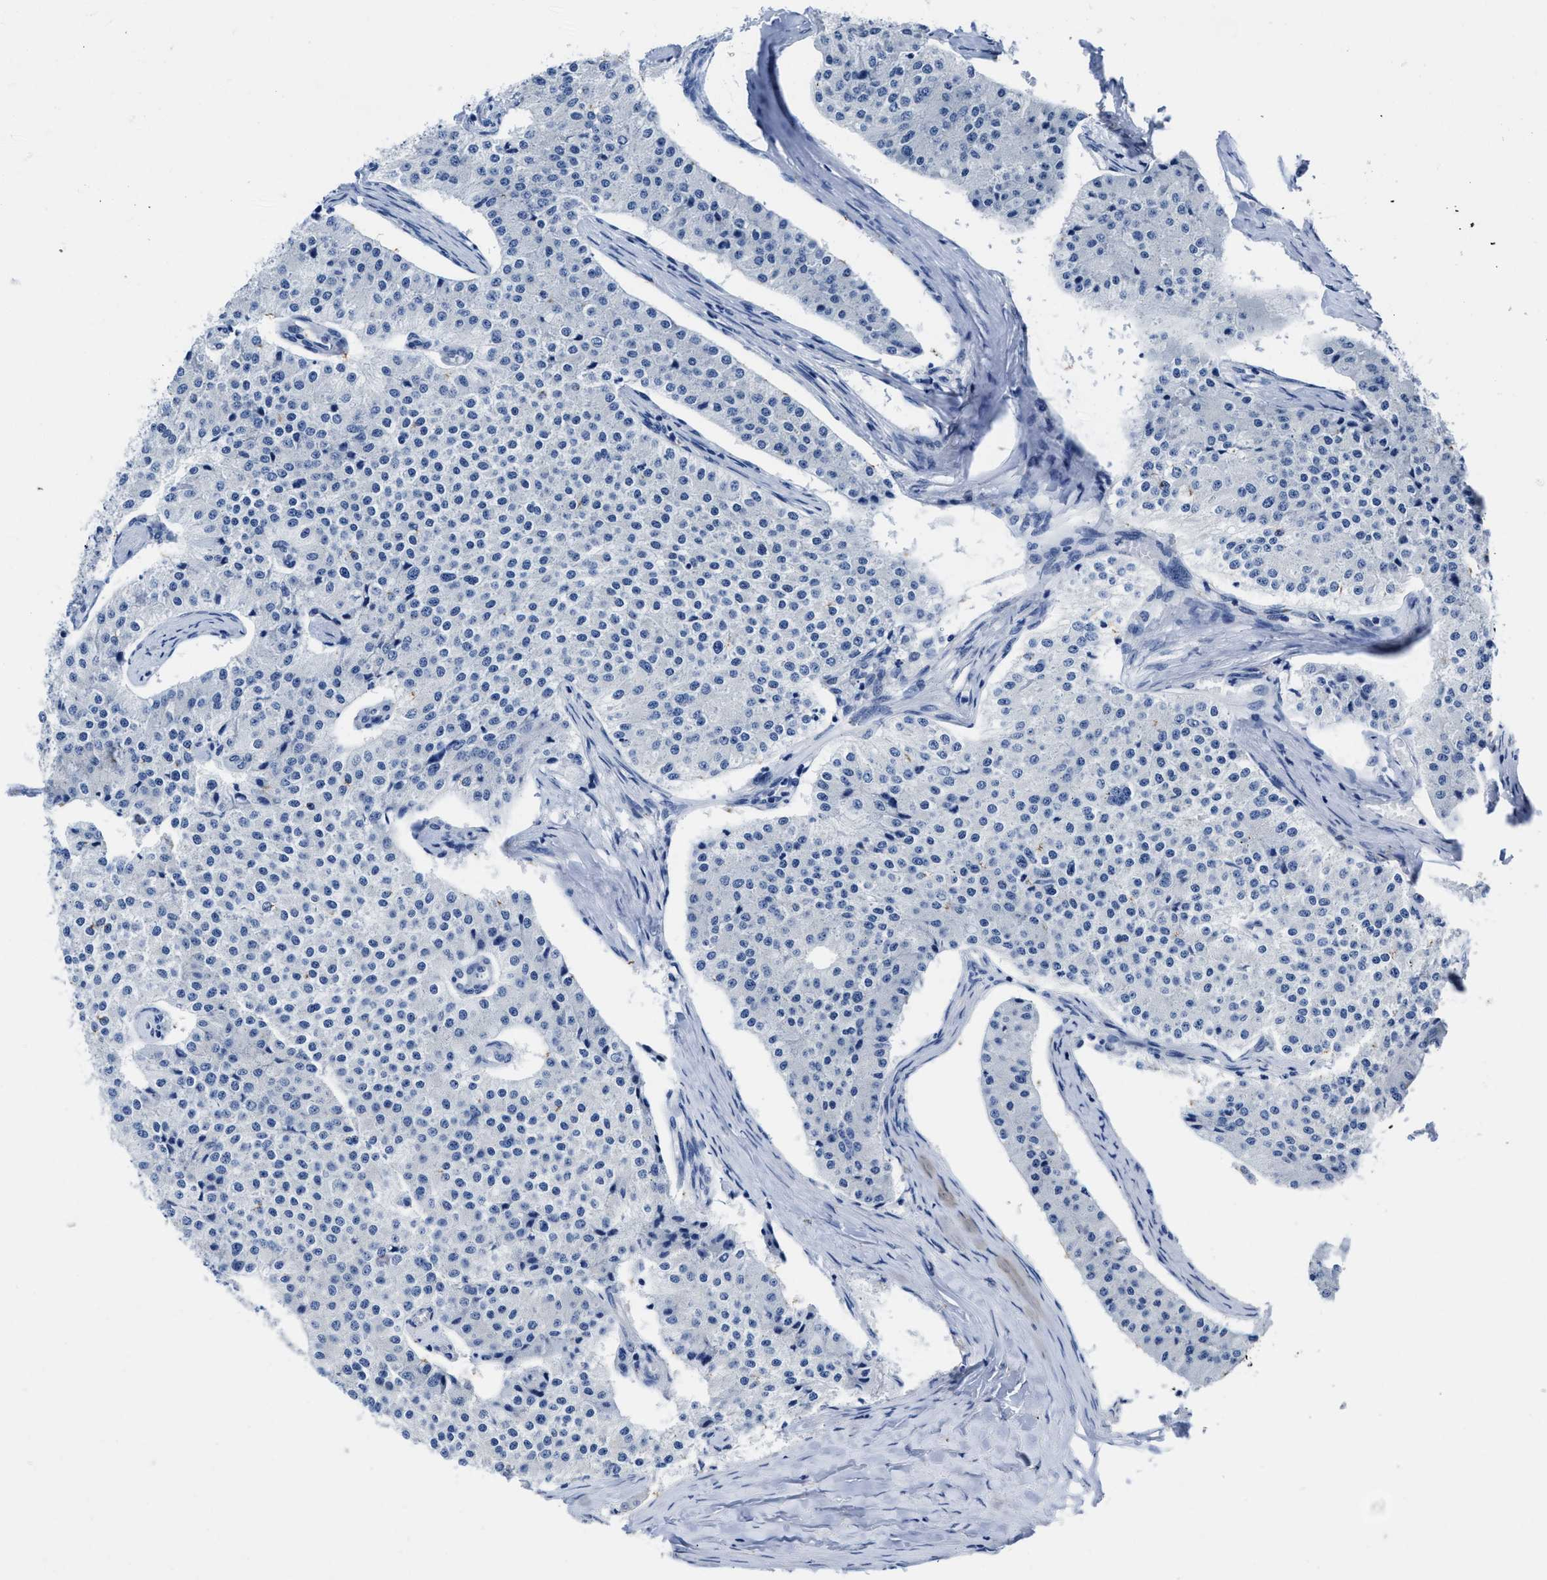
{"staining": {"intensity": "negative", "quantity": "none", "location": "none"}, "tissue": "carcinoid", "cell_type": "Tumor cells", "image_type": "cancer", "snomed": [{"axis": "morphology", "description": "Carcinoid, malignant, NOS"}, {"axis": "topography", "description": "Colon"}], "caption": "DAB (3,3'-diaminobenzidine) immunohistochemical staining of carcinoid (malignant) shows no significant staining in tumor cells.", "gene": "HOOK1", "patient": {"sex": "female", "age": 52}}